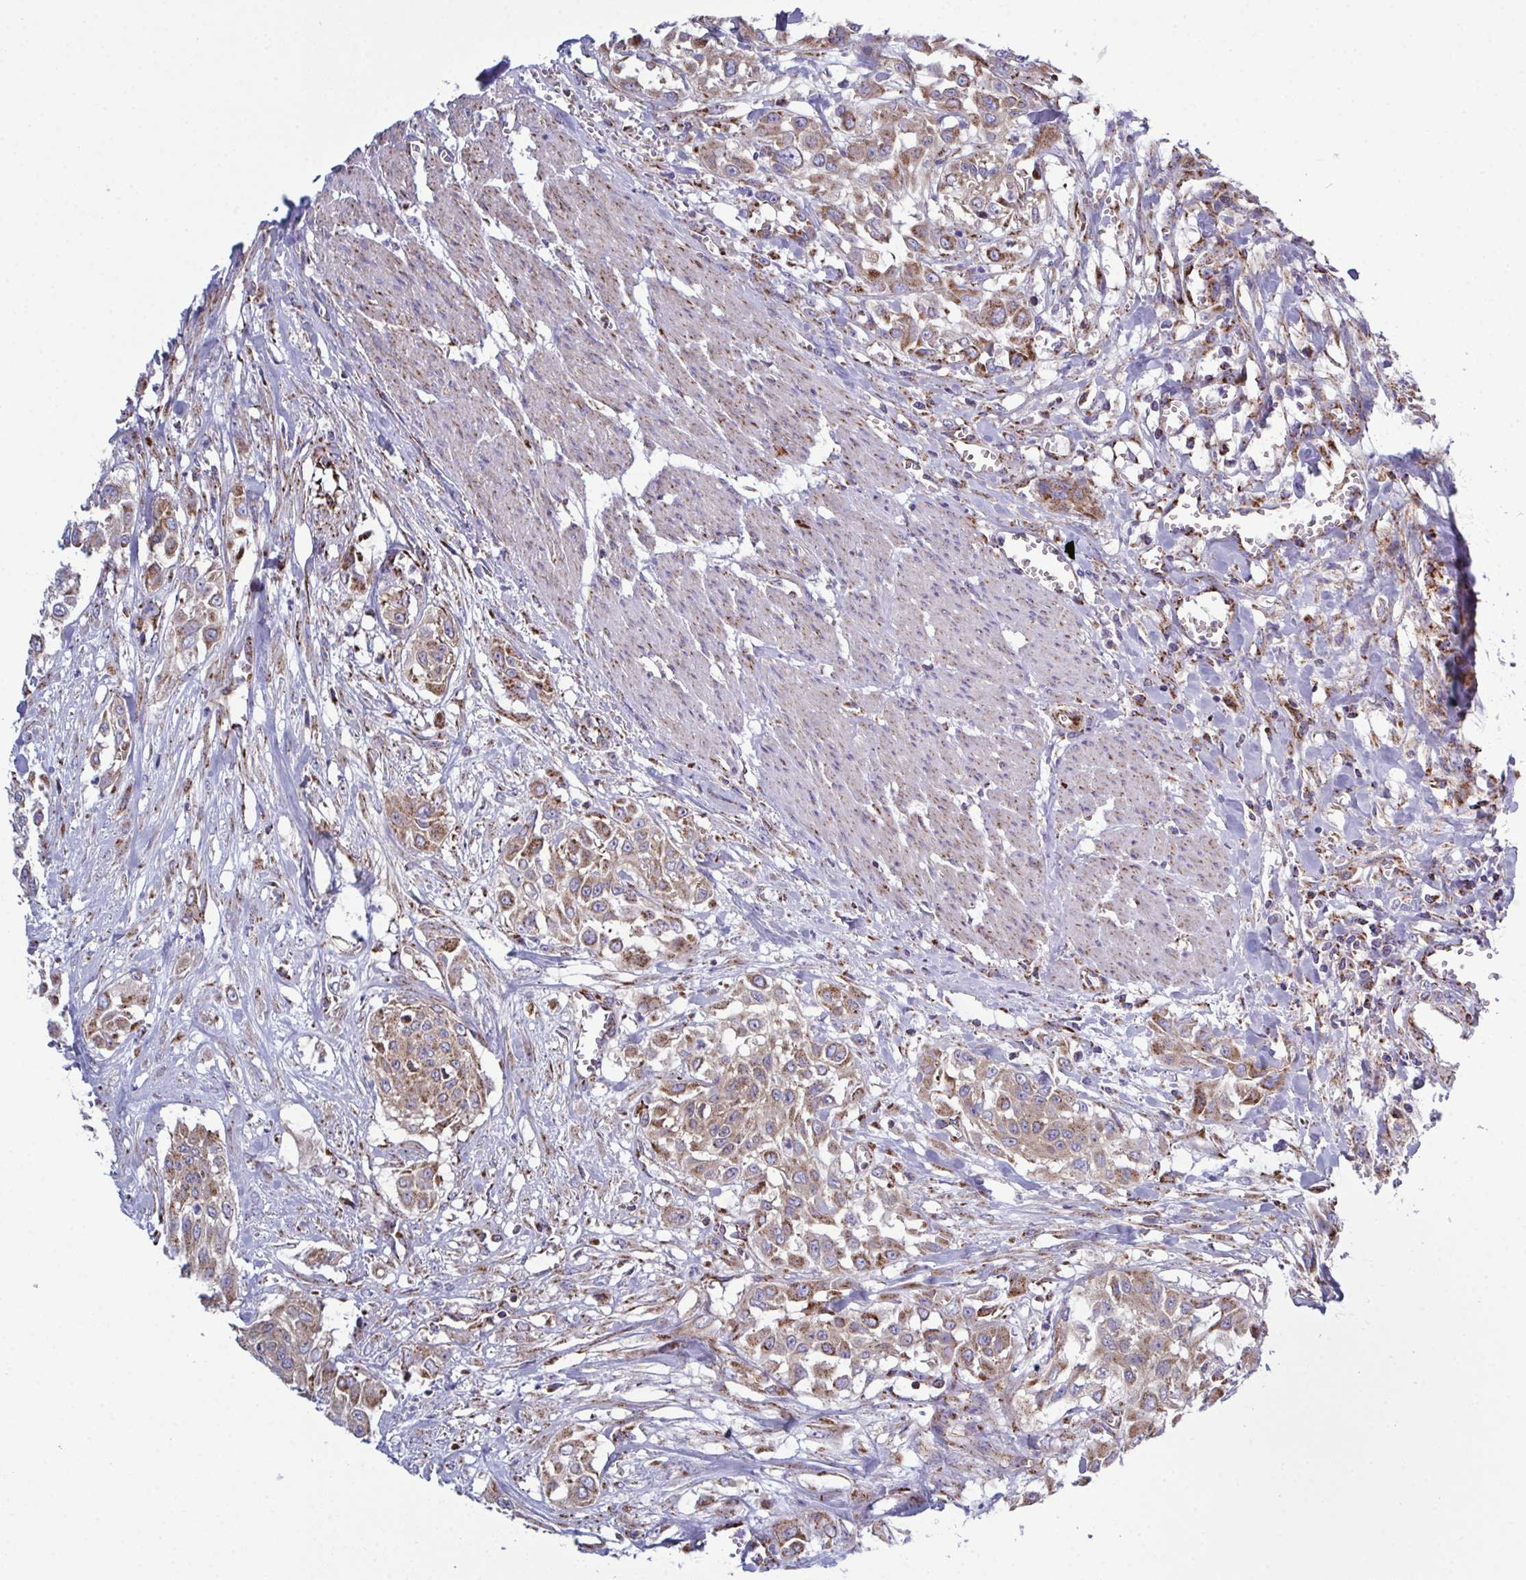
{"staining": {"intensity": "moderate", "quantity": ">75%", "location": "cytoplasmic/membranous"}, "tissue": "urothelial cancer", "cell_type": "Tumor cells", "image_type": "cancer", "snomed": [{"axis": "morphology", "description": "Urothelial carcinoma, High grade"}, {"axis": "topography", "description": "Urinary bladder"}], "caption": "The micrograph demonstrates a brown stain indicating the presence of a protein in the cytoplasmic/membranous of tumor cells in high-grade urothelial carcinoma.", "gene": "CSDE1", "patient": {"sex": "male", "age": 57}}